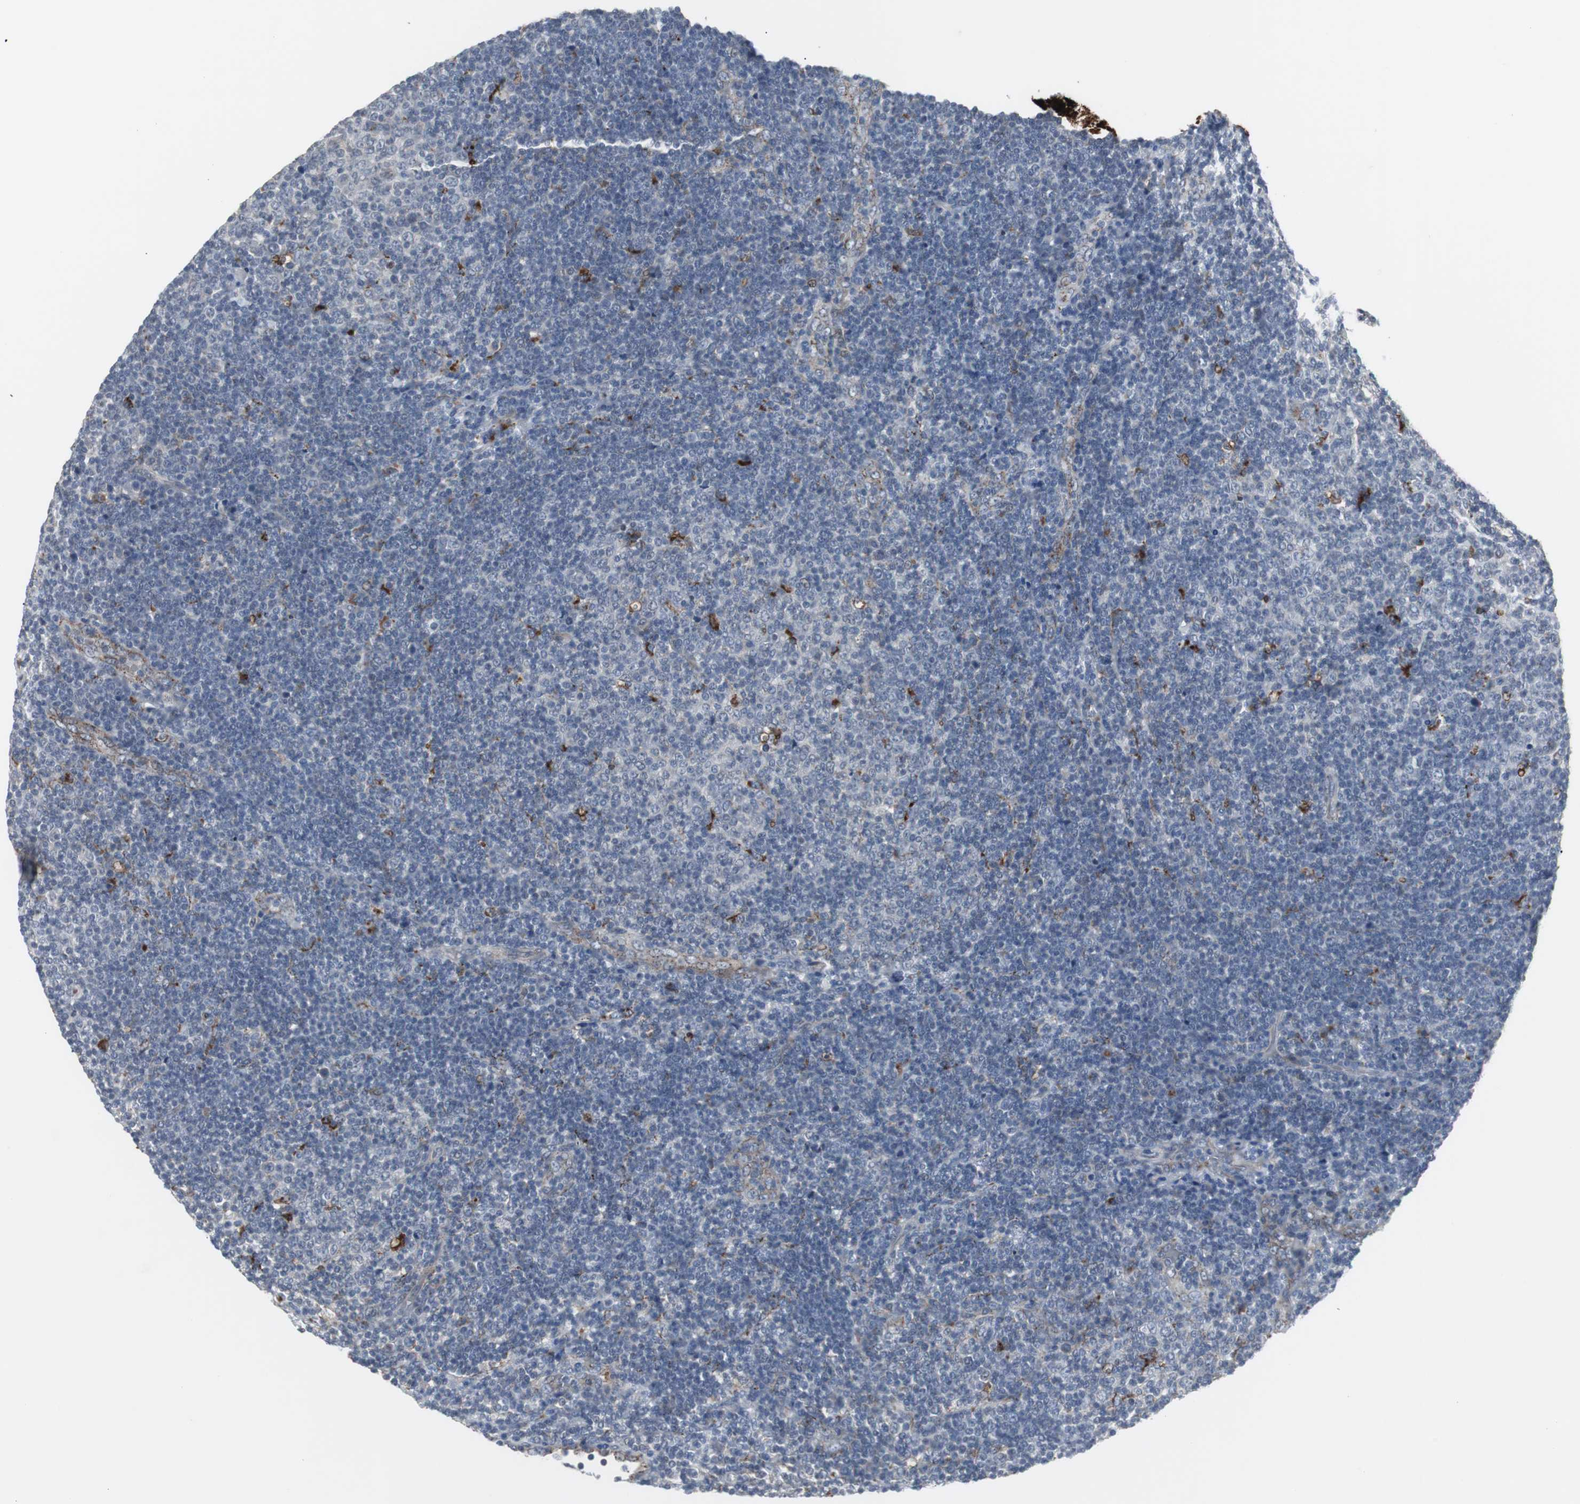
{"staining": {"intensity": "negative", "quantity": "none", "location": "none"}, "tissue": "lymphoma", "cell_type": "Tumor cells", "image_type": "cancer", "snomed": [{"axis": "morphology", "description": "Malignant lymphoma, non-Hodgkin's type, Low grade"}, {"axis": "topography", "description": "Lymph node"}], "caption": "IHC histopathology image of malignant lymphoma, non-Hodgkin's type (low-grade) stained for a protein (brown), which demonstrates no positivity in tumor cells.", "gene": "GBA1", "patient": {"sex": "male", "age": 70}}